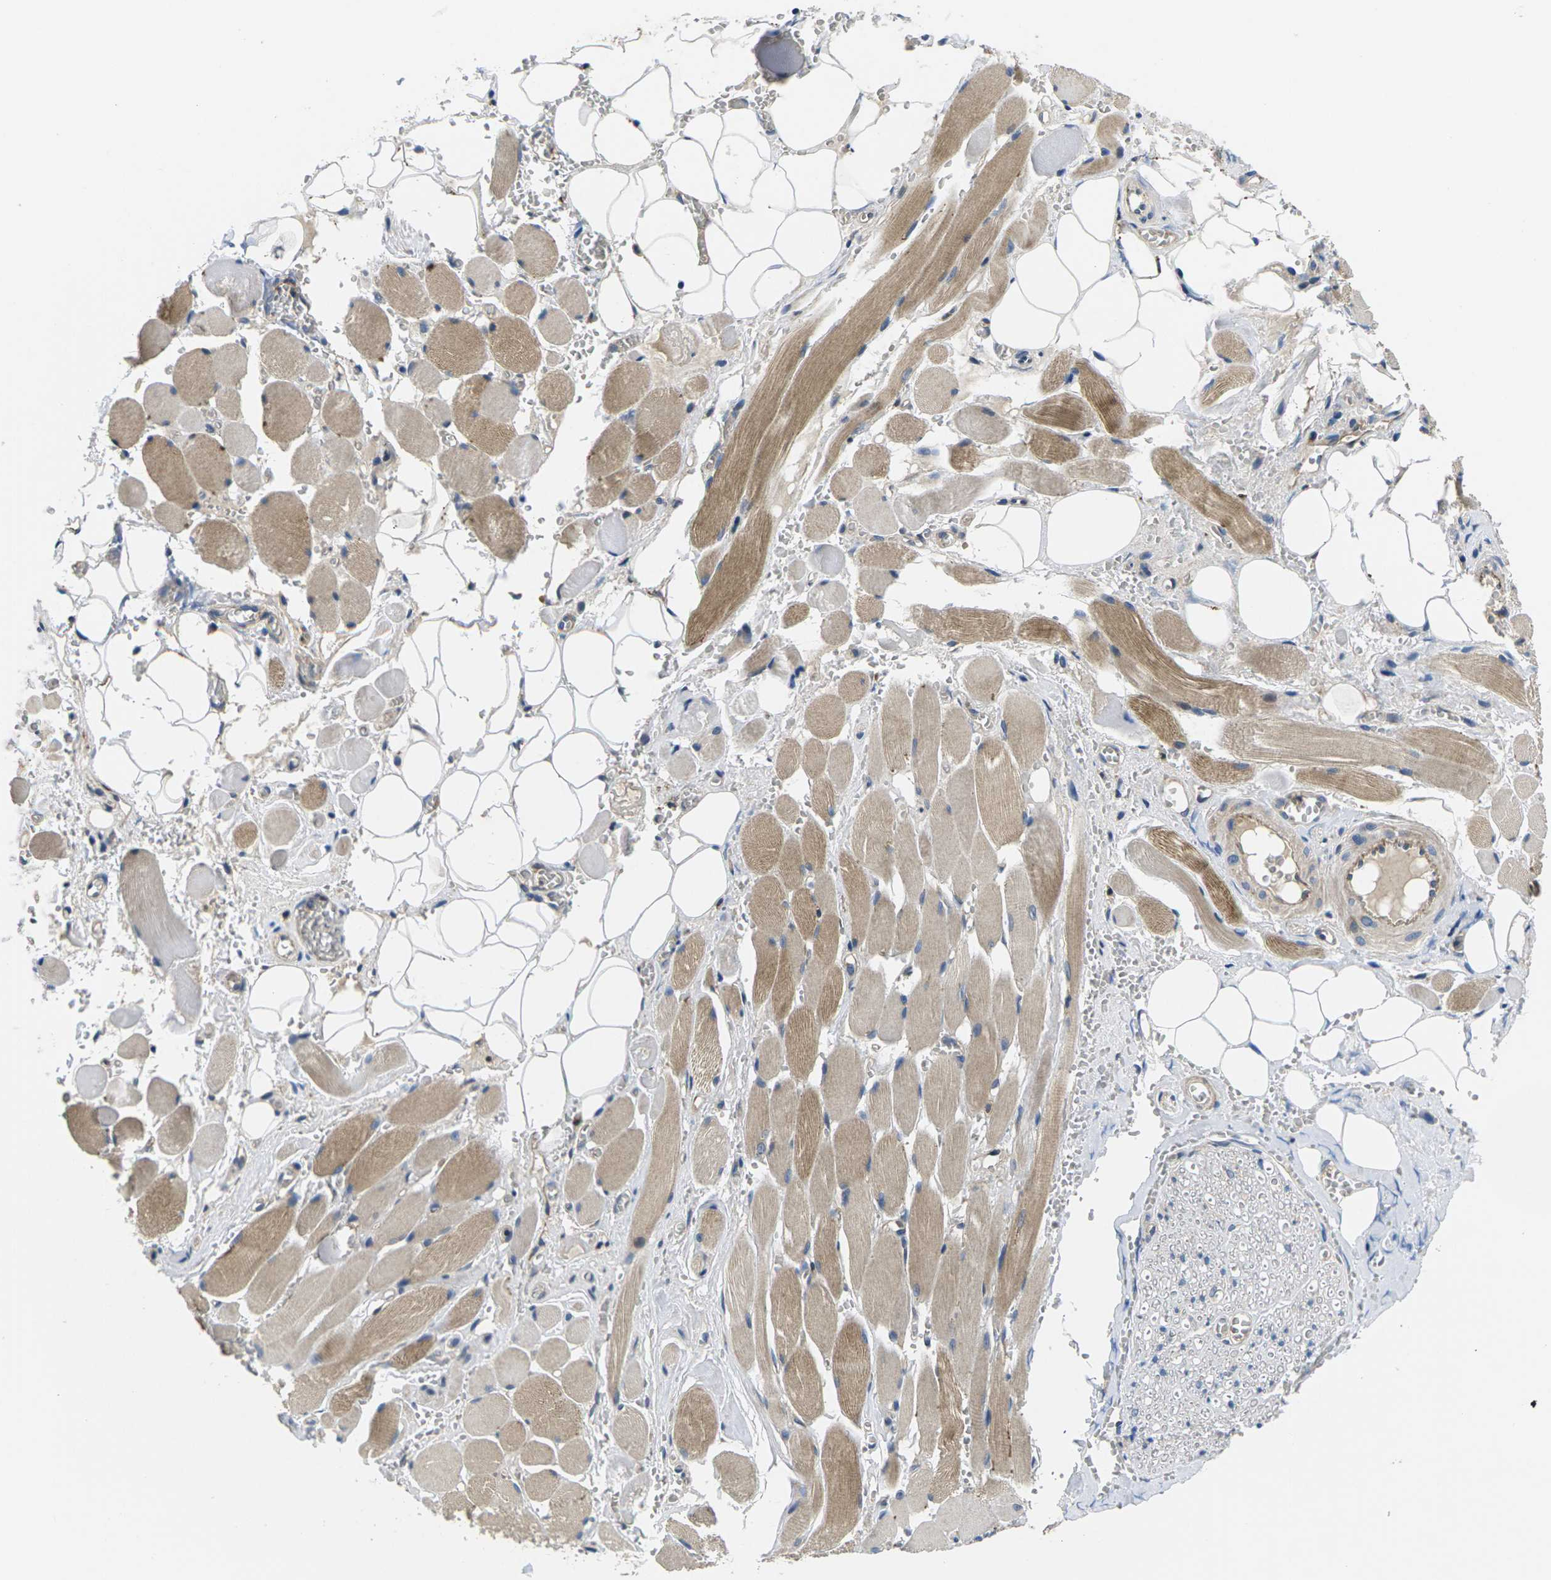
{"staining": {"intensity": "moderate", "quantity": "25%-75%", "location": "cytoplasmic/membranous"}, "tissue": "adipose tissue", "cell_type": "Adipocytes", "image_type": "normal", "snomed": [{"axis": "morphology", "description": "Squamous cell carcinoma, NOS"}, {"axis": "topography", "description": "Oral tissue"}, {"axis": "topography", "description": "Head-Neck"}], "caption": "Adipose tissue stained for a protein shows moderate cytoplasmic/membranous positivity in adipocytes. (DAB IHC with brightfield microscopy, high magnification).", "gene": "PLCE1", "patient": {"sex": "female", "age": 50}}